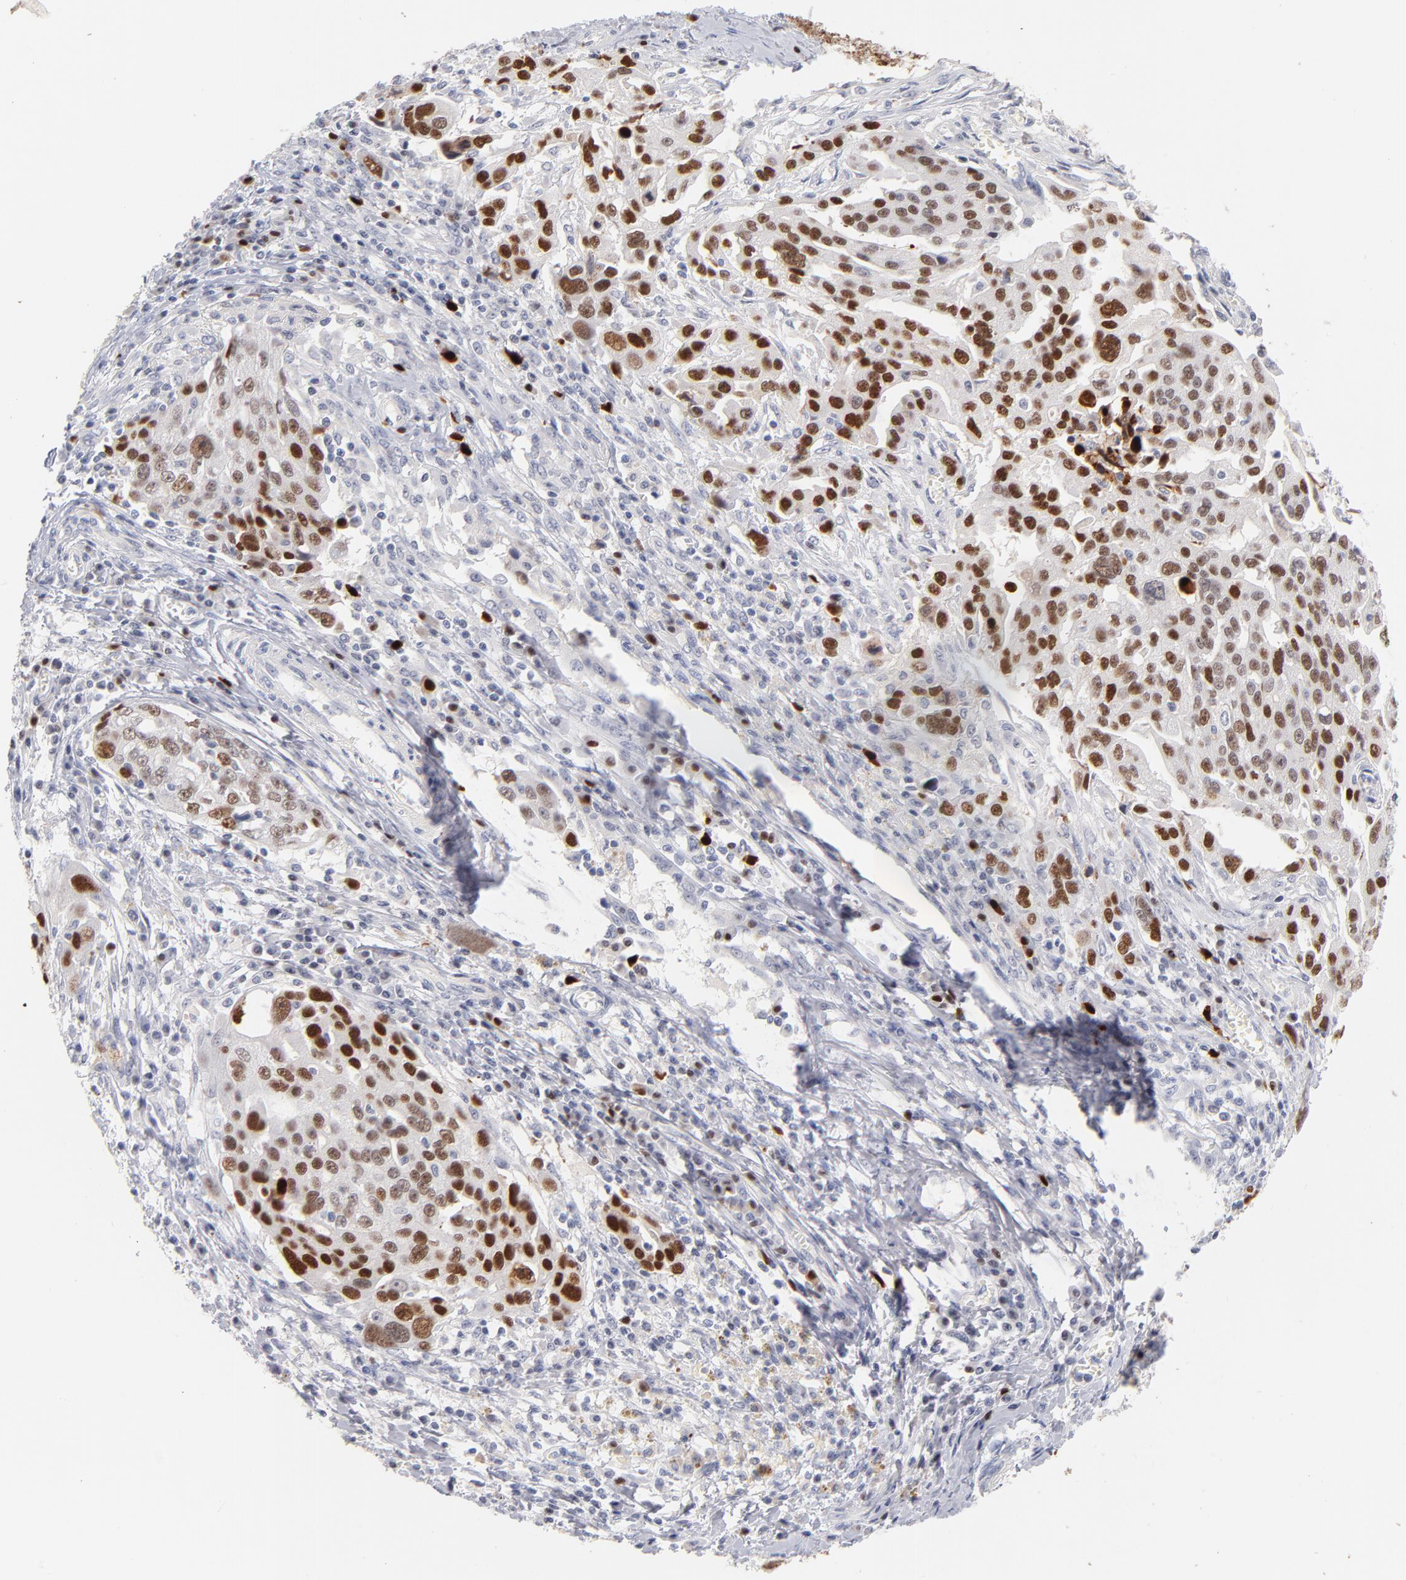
{"staining": {"intensity": "strong", "quantity": ">75%", "location": "nuclear"}, "tissue": "ovarian cancer", "cell_type": "Tumor cells", "image_type": "cancer", "snomed": [{"axis": "morphology", "description": "Carcinoma, endometroid"}, {"axis": "topography", "description": "Ovary"}], "caption": "Brown immunohistochemical staining in ovarian cancer reveals strong nuclear staining in approximately >75% of tumor cells.", "gene": "PARP1", "patient": {"sex": "female", "age": 75}}